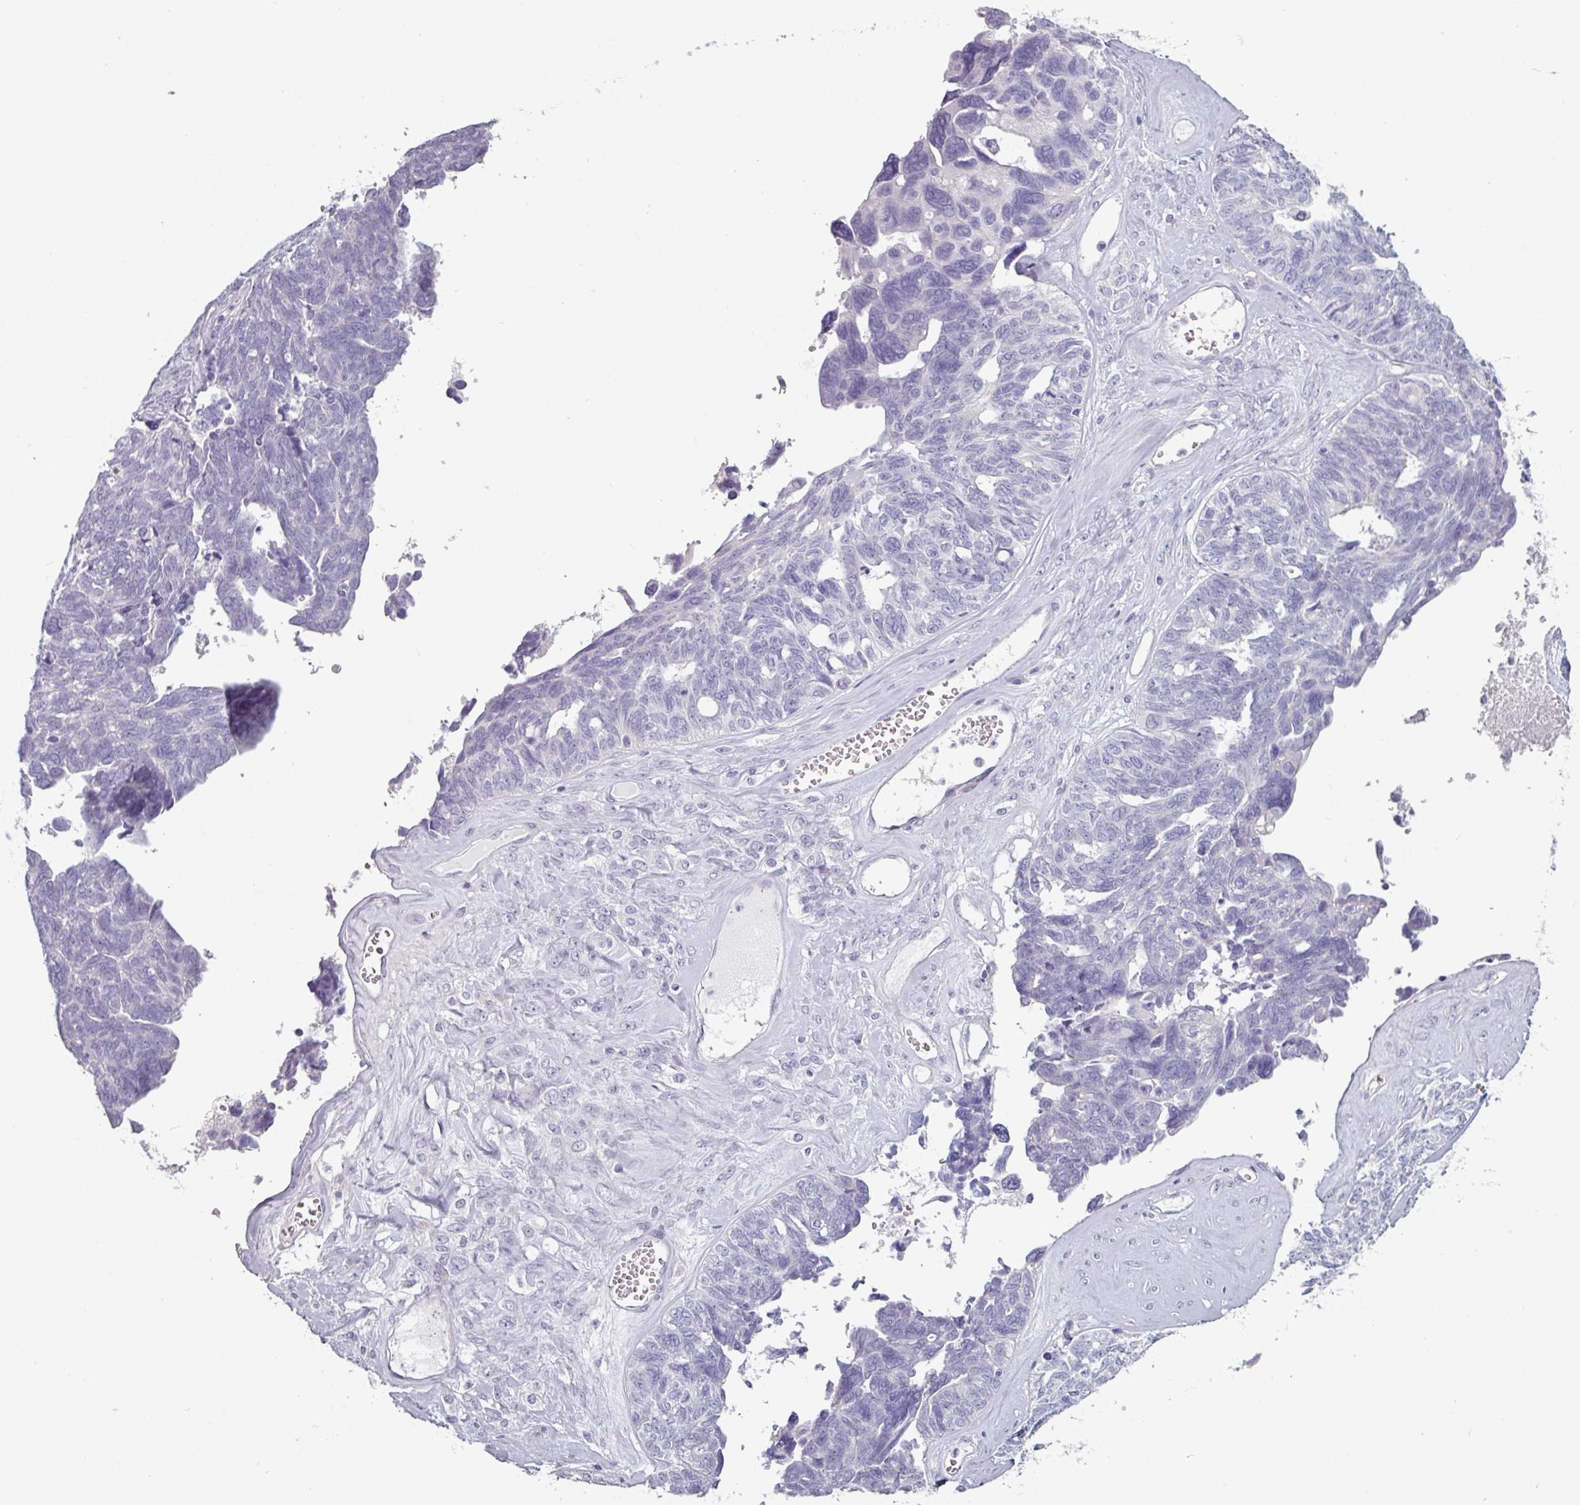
{"staining": {"intensity": "negative", "quantity": "none", "location": "none"}, "tissue": "ovarian cancer", "cell_type": "Tumor cells", "image_type": "cancer", "snomed": [{"axis": "morphology", "description": "Cystadenocarcinoma, serous, NOS"}, {"axis": "topography", "description": "Ovary"}], "caption": "An image of human ovarian cancer (serous cystadenocarcinoma) is negative for staining in tumor cells.", "gene": "SLC17A7", "patient": {"sex": "female", "age": 79}}